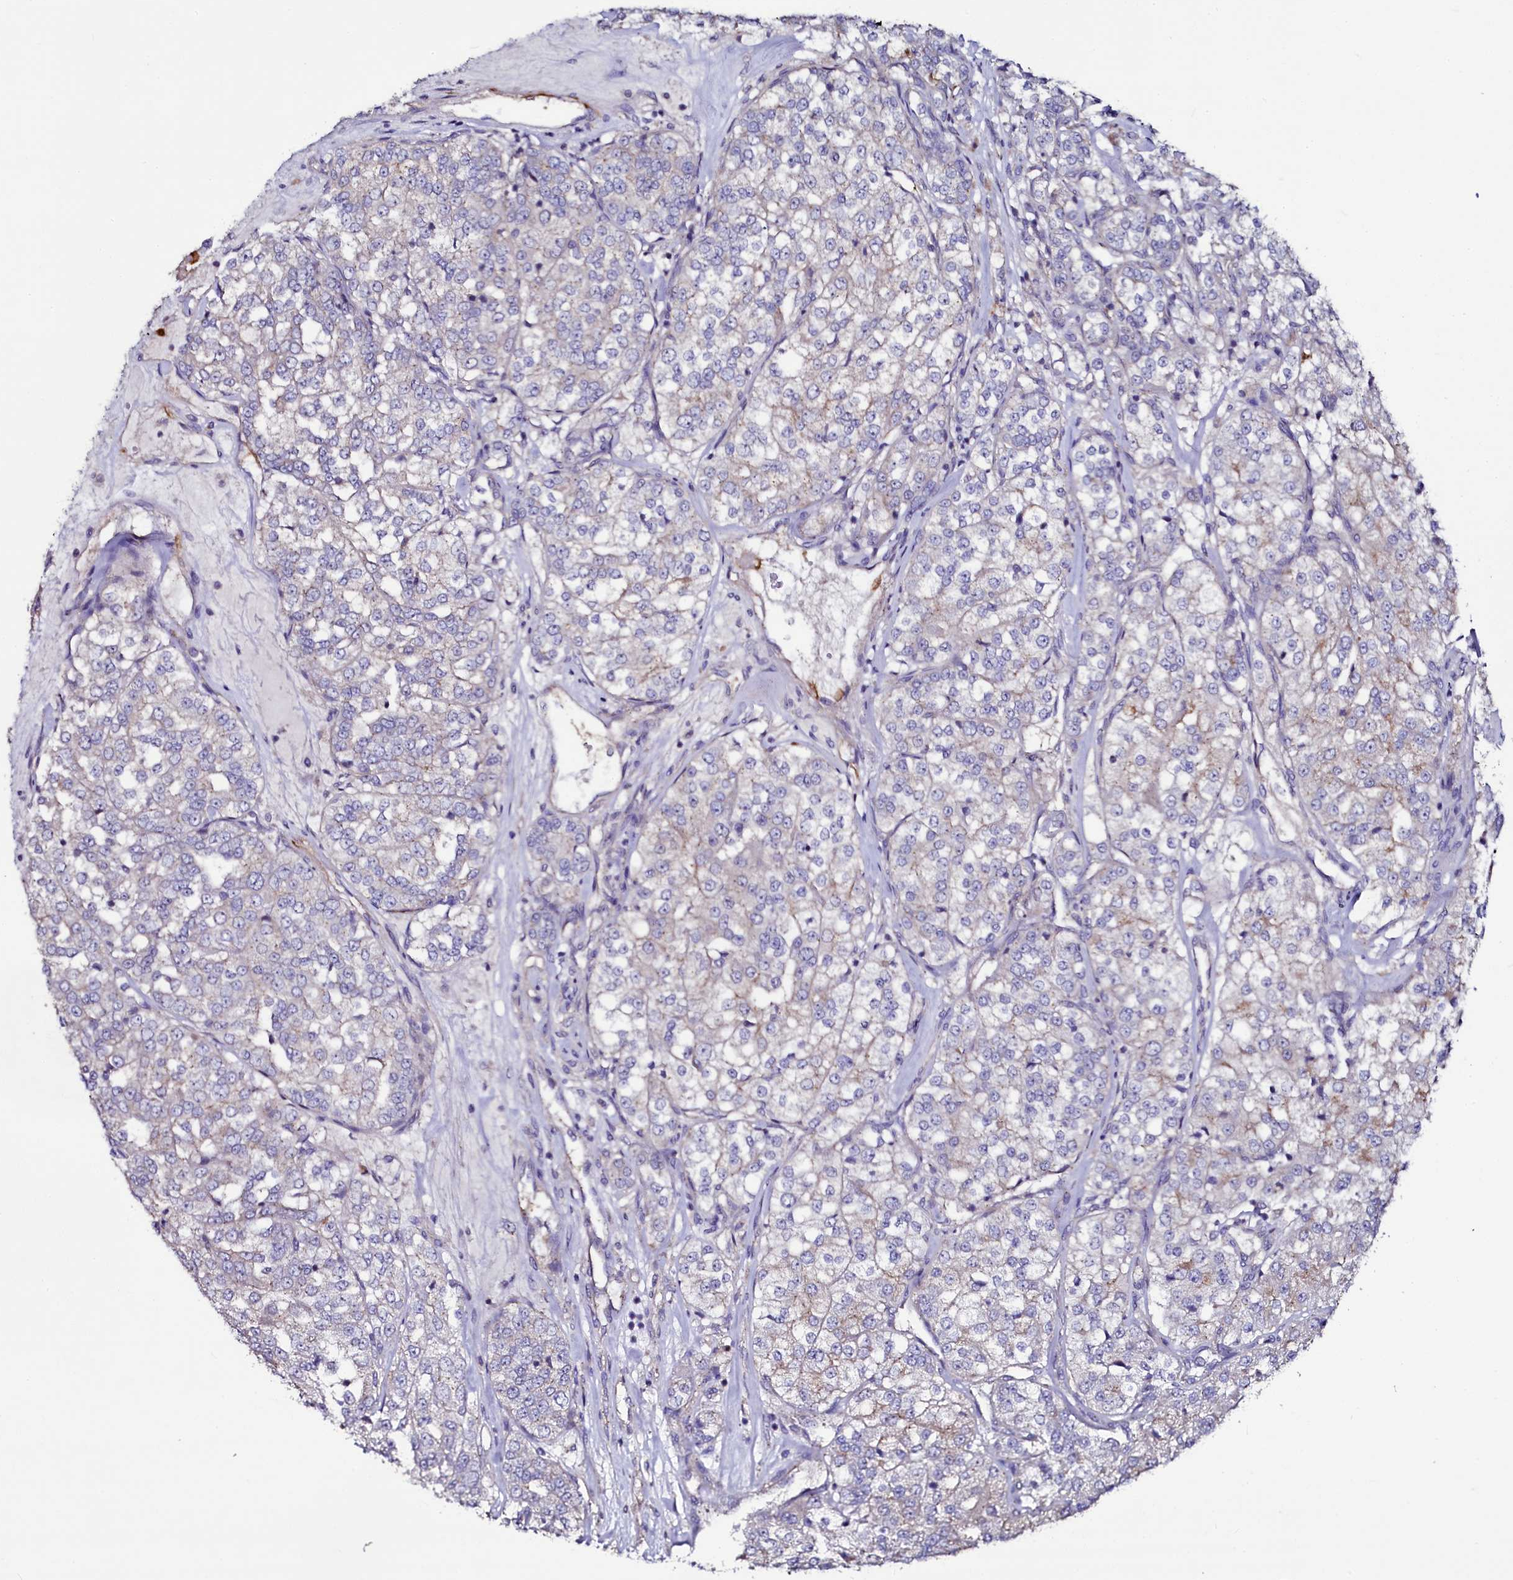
{"staining": {"intensity": "moderate", "quantity": "<25%", "location": "cytoplasmic/membranous"}, "tissue": "renal cancer", "cell_type": "Tumor cells", "image_type": "cancer", "snomed": [{"axis": "morphology", "description": "Adenocarcinoma, NOS"}, {"axis": "topography", "description": "Kidney"}], "caption": "A brown stain highlights moderate cytoplasmic/membranous positivity of a protein in adenocarcinoma (renal) tumor cells. The staining is performed using DAB brown chromogen to label protein expression. The nuclei are counter-stained blue using hematoxylin.", "gene": "USPL1", "patient": {"sex": "female", "age": 63}}